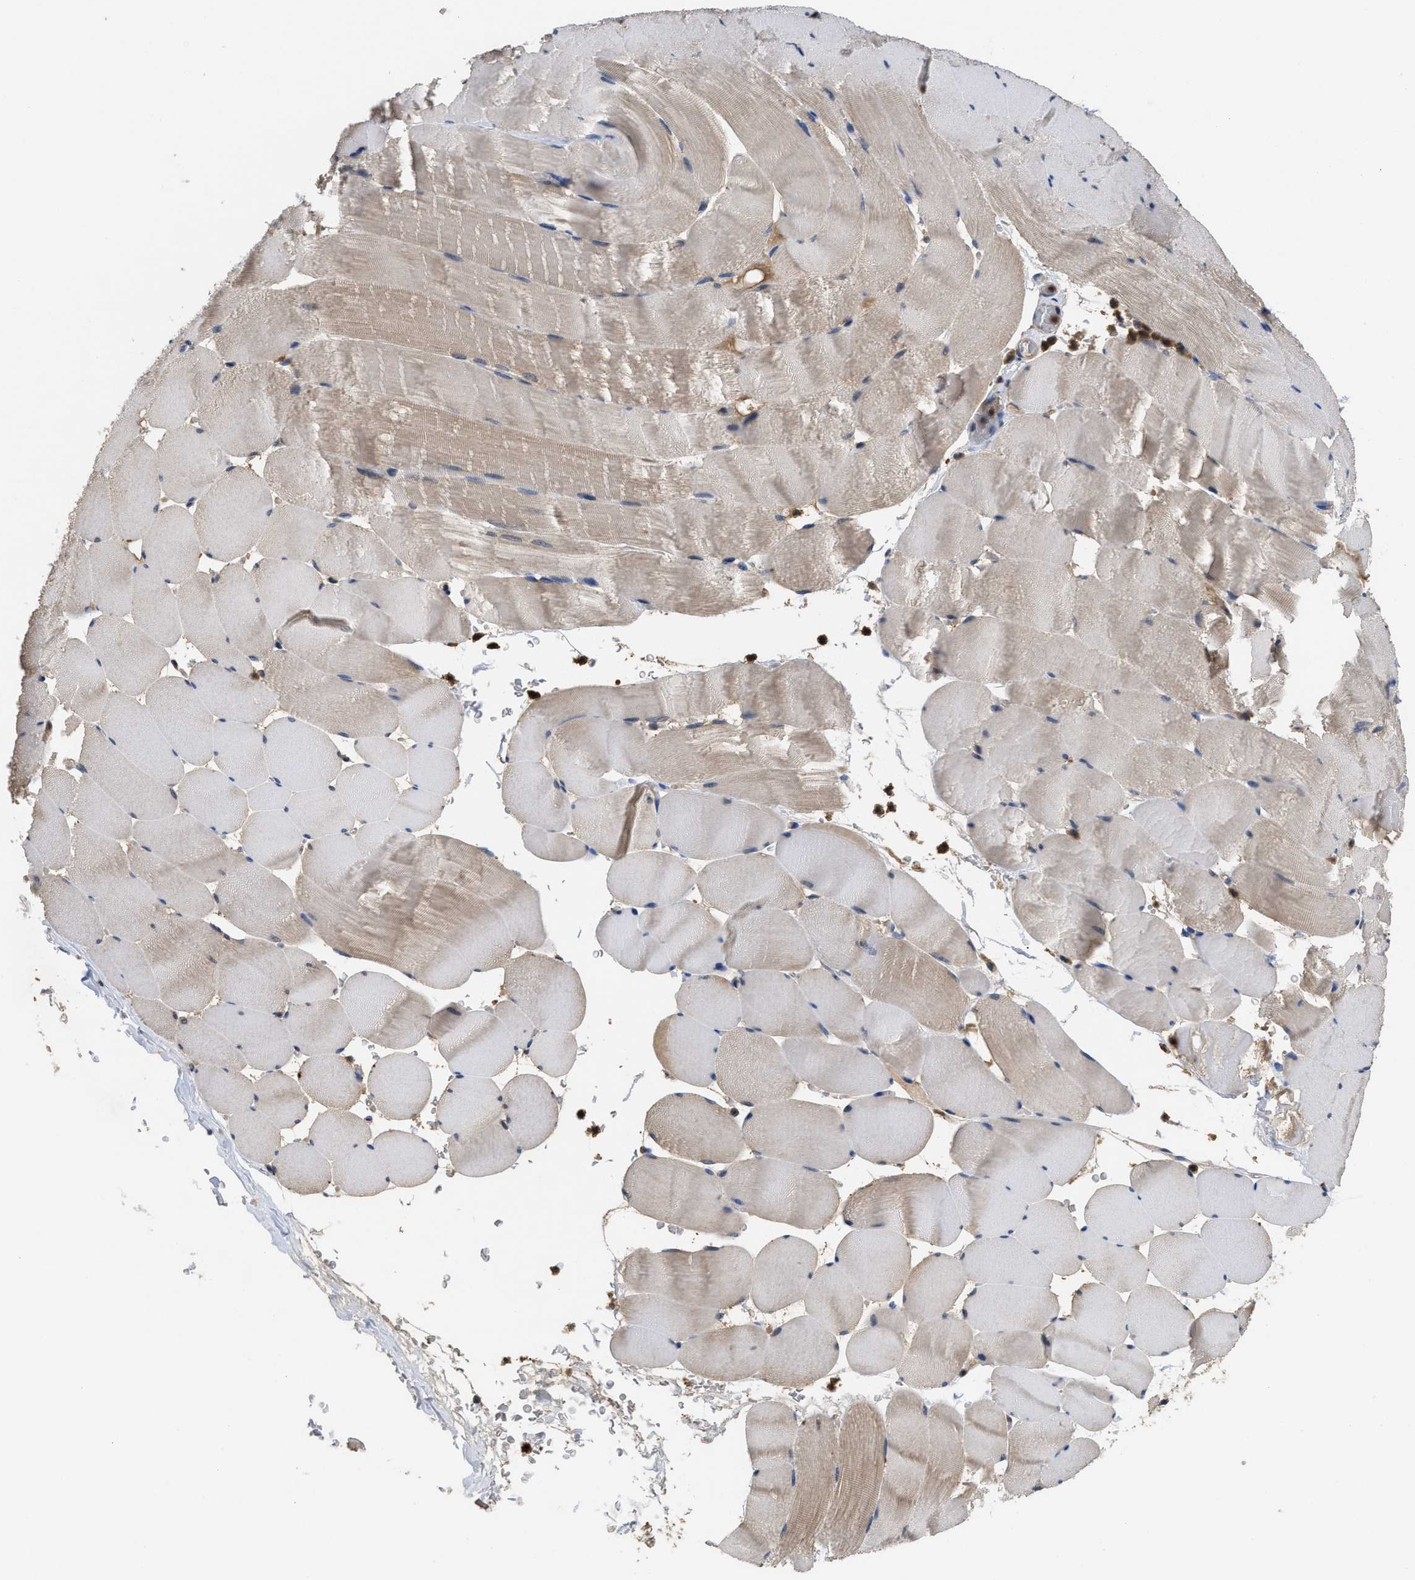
{"staining": {"intensity": "weak", "quantity": "25%-75%", "location": "cytoplasmic/membranous"}, "tissue": "skeletal muscle", "cell_type": "Myocytes", "image_type": "normal", "snomed": [{"axis": "morphology", "description": "Normal tissue, NOS"}, {"axis": "topography", "description": "Skeletal muscle"}], "caption": "Skeletal muscle stained with IHC demonstrates weak cytoplasmic/membranous positivity in approximately 25%-75% of myocytes.", "gene": "RNF216", "patient": {"sex": "male", "age": 62}}